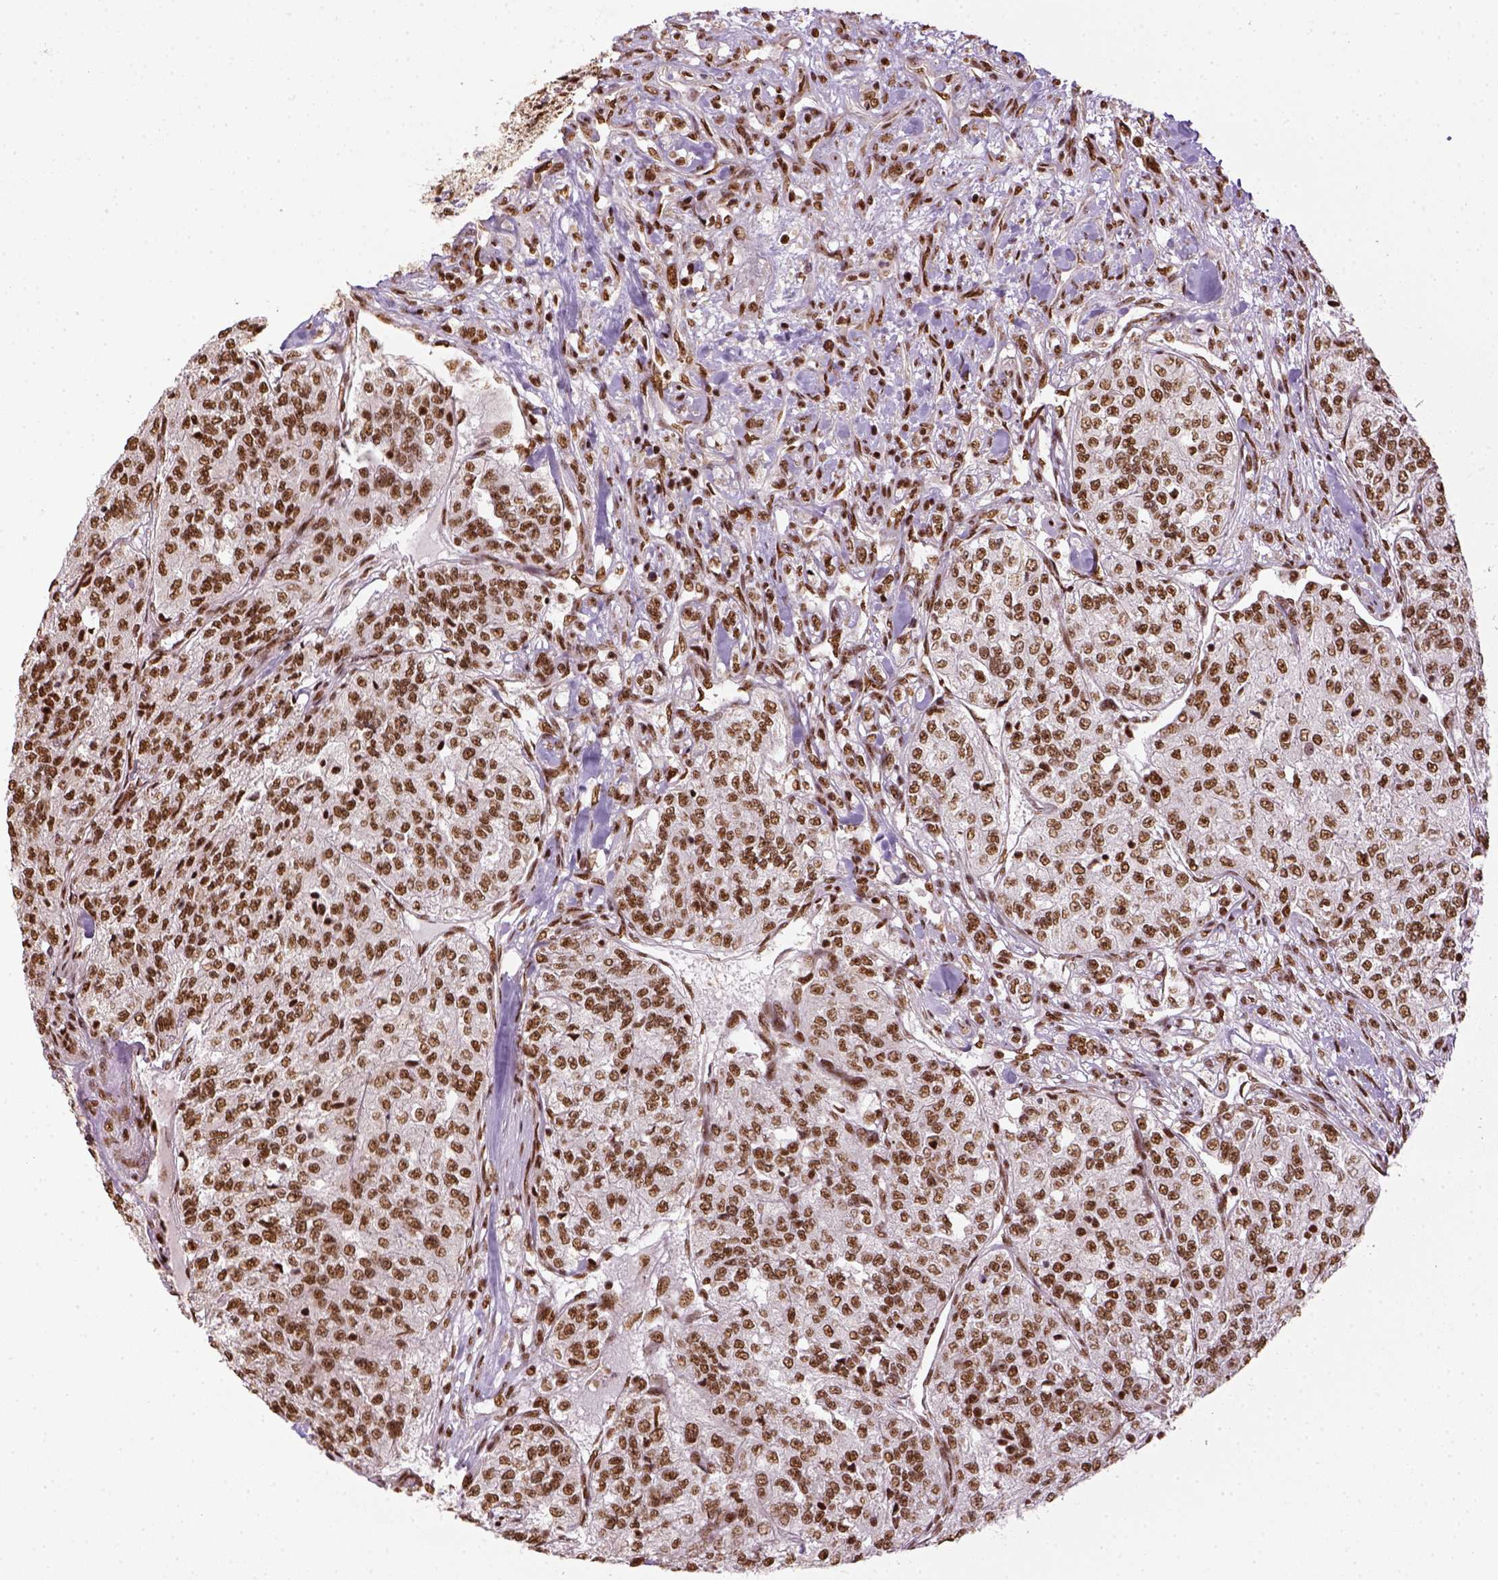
{"staining": {"intensity": "moderate", "quantity": ">75%", "location": "nuclear"}, "tissue": "renal cancer", "cell_type": "Tumor cells", "image_type": "cancer", "snomed": [{"axis": "morphology", "description": "Adenocarcinoma, NOS"}, {"axis": "topography", "description": "Kidney"}], "caption": "Brown immunohistochemical staining in human renal cancer reveals moderate nuclear expression in approximately >75% of tumor cells. The staining was performed using DAB (3,3'-diaminobenzidine) to visualize the protein expression in brown, while the nuclei were stained in blue with hematoxylin (Magnification: 20x).", "gene": "CCAR1", "patient": {"sex": "female", "age": 63}}